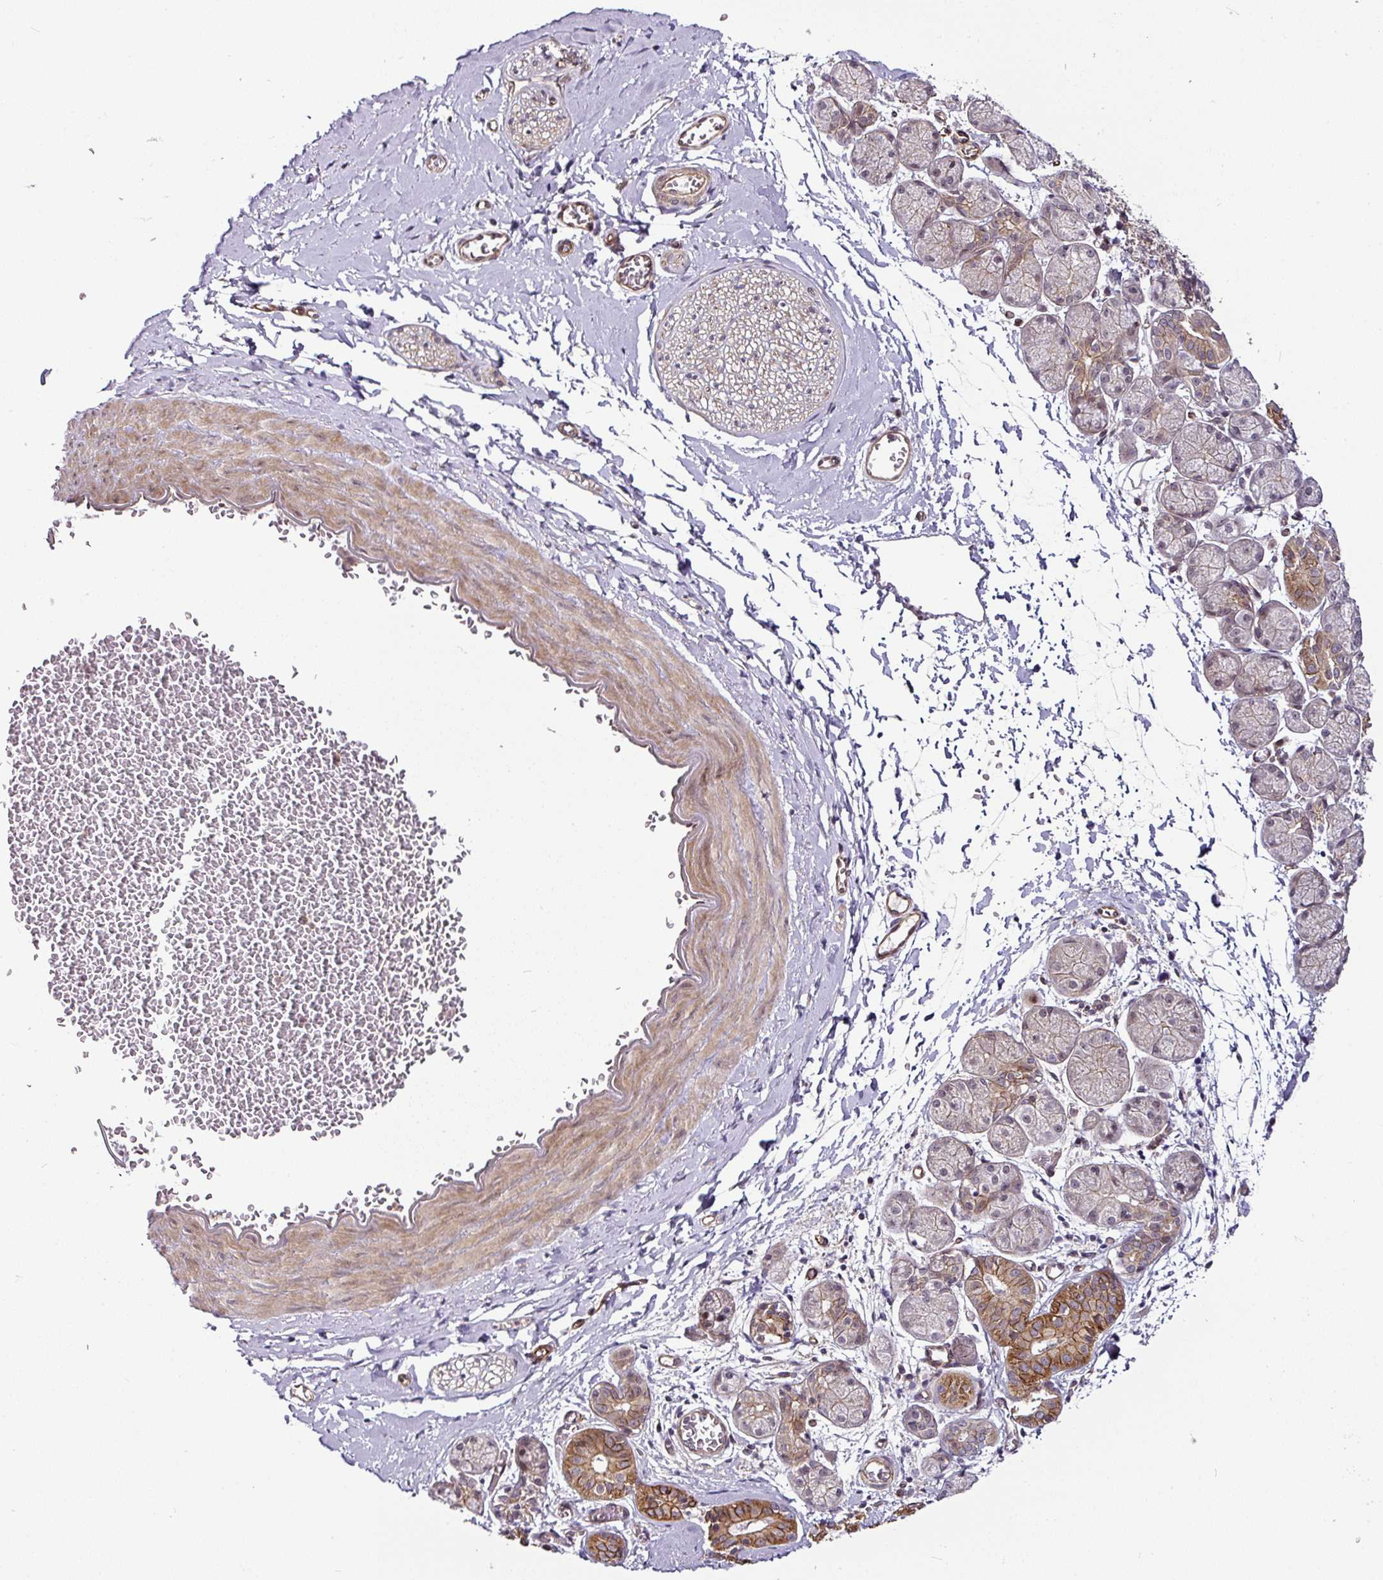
{"staining": {"intensity": "weak", "quantity": "25%-75%", "location": "cytoplasmic/membranous"}, "tissue": "soft tissue", "cell_type": "Fibroblasts", "image_type": "normal", "snomed": [{"axis": "morphology", "description": "Normal tissue, NOS"}, {"axis": "topography", "description": "Salivary gland"}, {"axis": "topography", "description": "Peripheral nerve tissue"}], "caption": "The image shows staining of benign soft tissue, revealing weak cytoplasmic/membranous protein staining (brown color) within fibroblasts.", "gene": "DCAF13", "patient": {"sex": "female", "age": 24}}